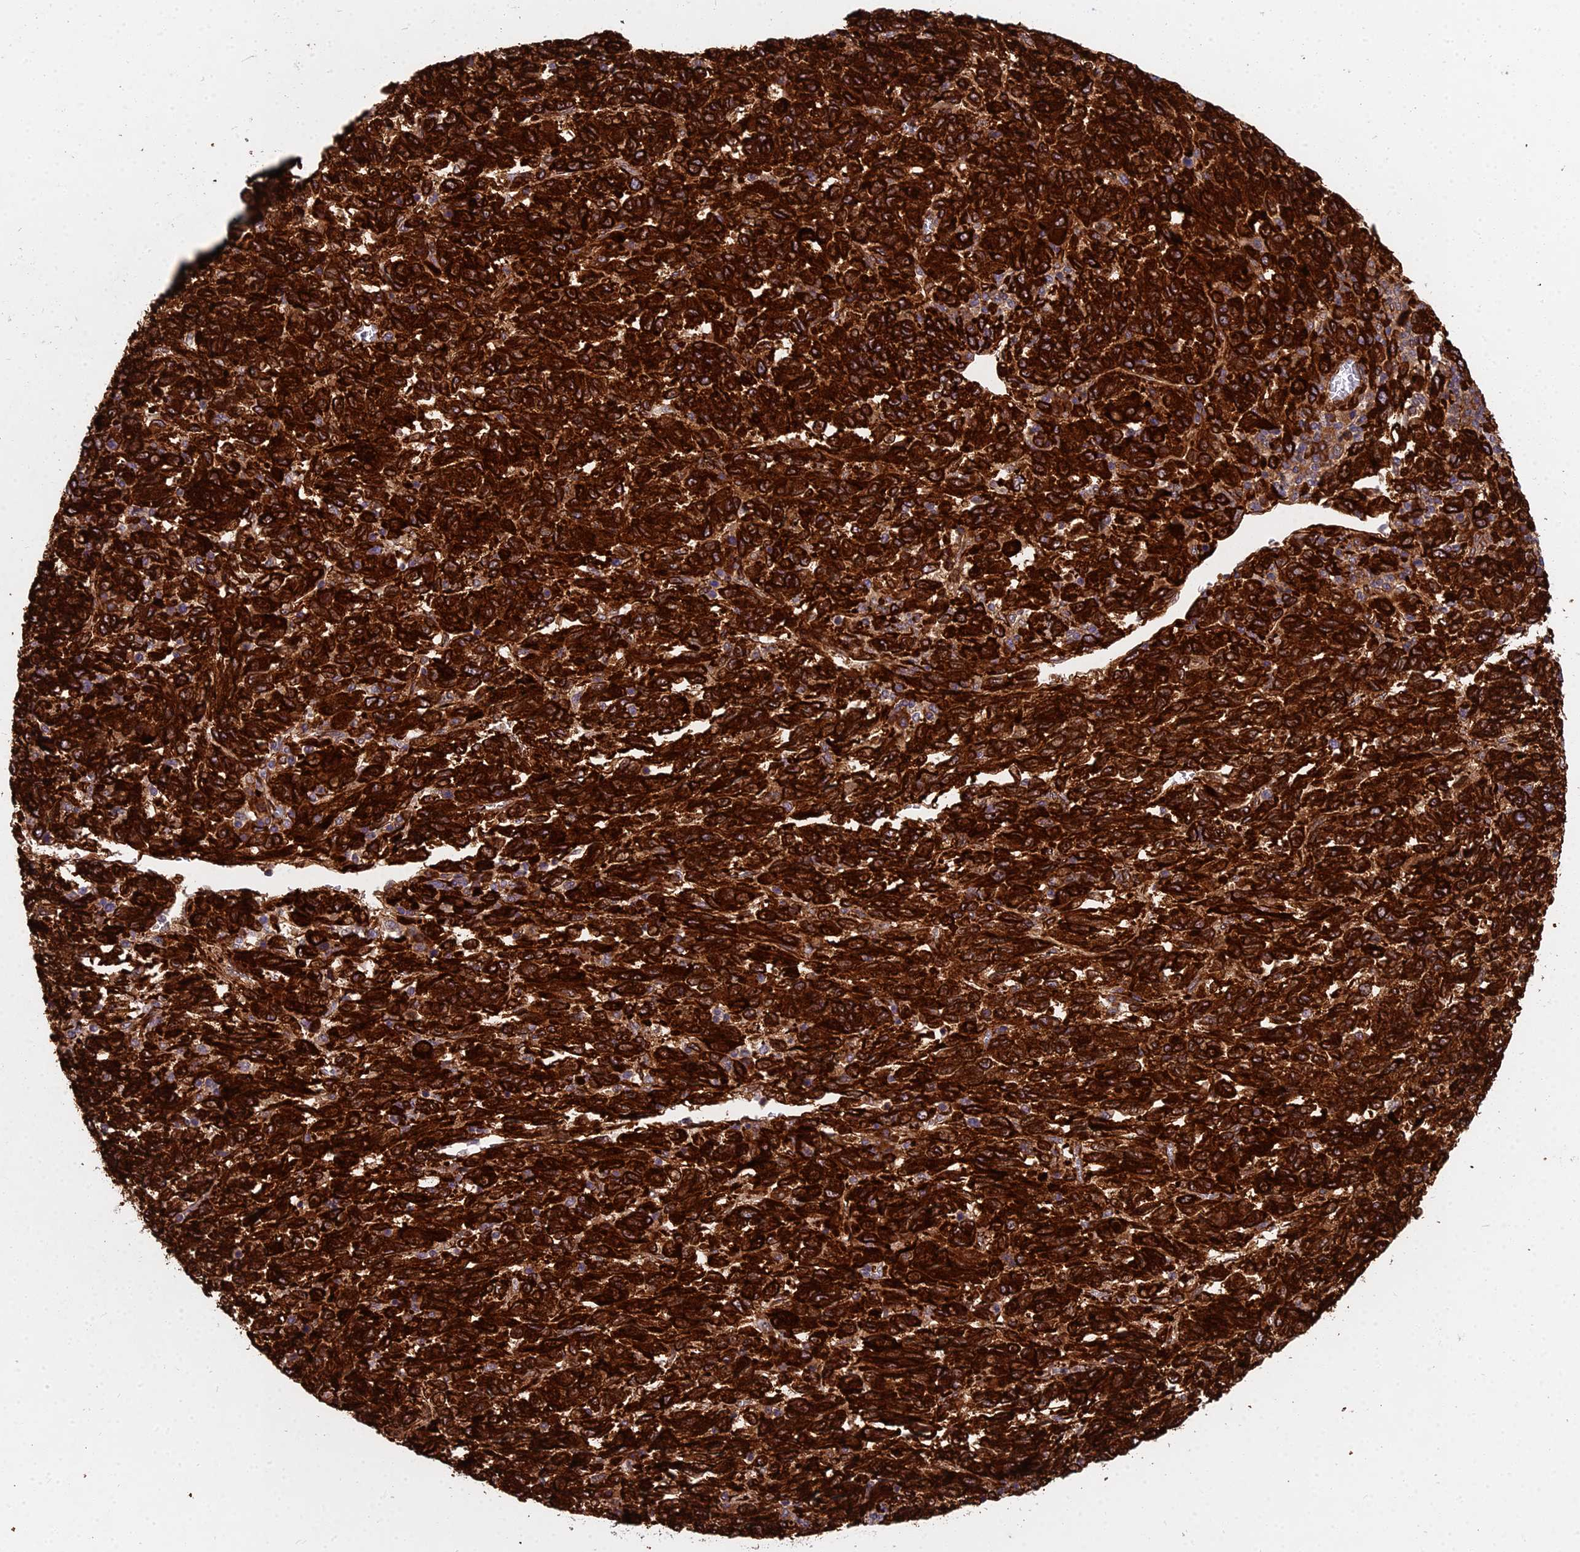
{"staining": {"intensity": "strong", "quantity": ">75%", "location": "cytoplasmic/membranous"}, "tissue": "melanoma", "cell_type": "Tumor cells", "image_type": "cancer", "snomed": [{"axis": "morphology", "description": "Malignant melanoma, Metastatic site"}, {"axis": "topography", "description": "Lung"}], "caption": "Melanoma stained for a protein shows strong cytoplasmic/membranous positivity in tumor cells. (IHC, brightfield microscopy, high magnification).", "gene": "NDUFAF7", "patient": {"sex": "male", "age": 64}}